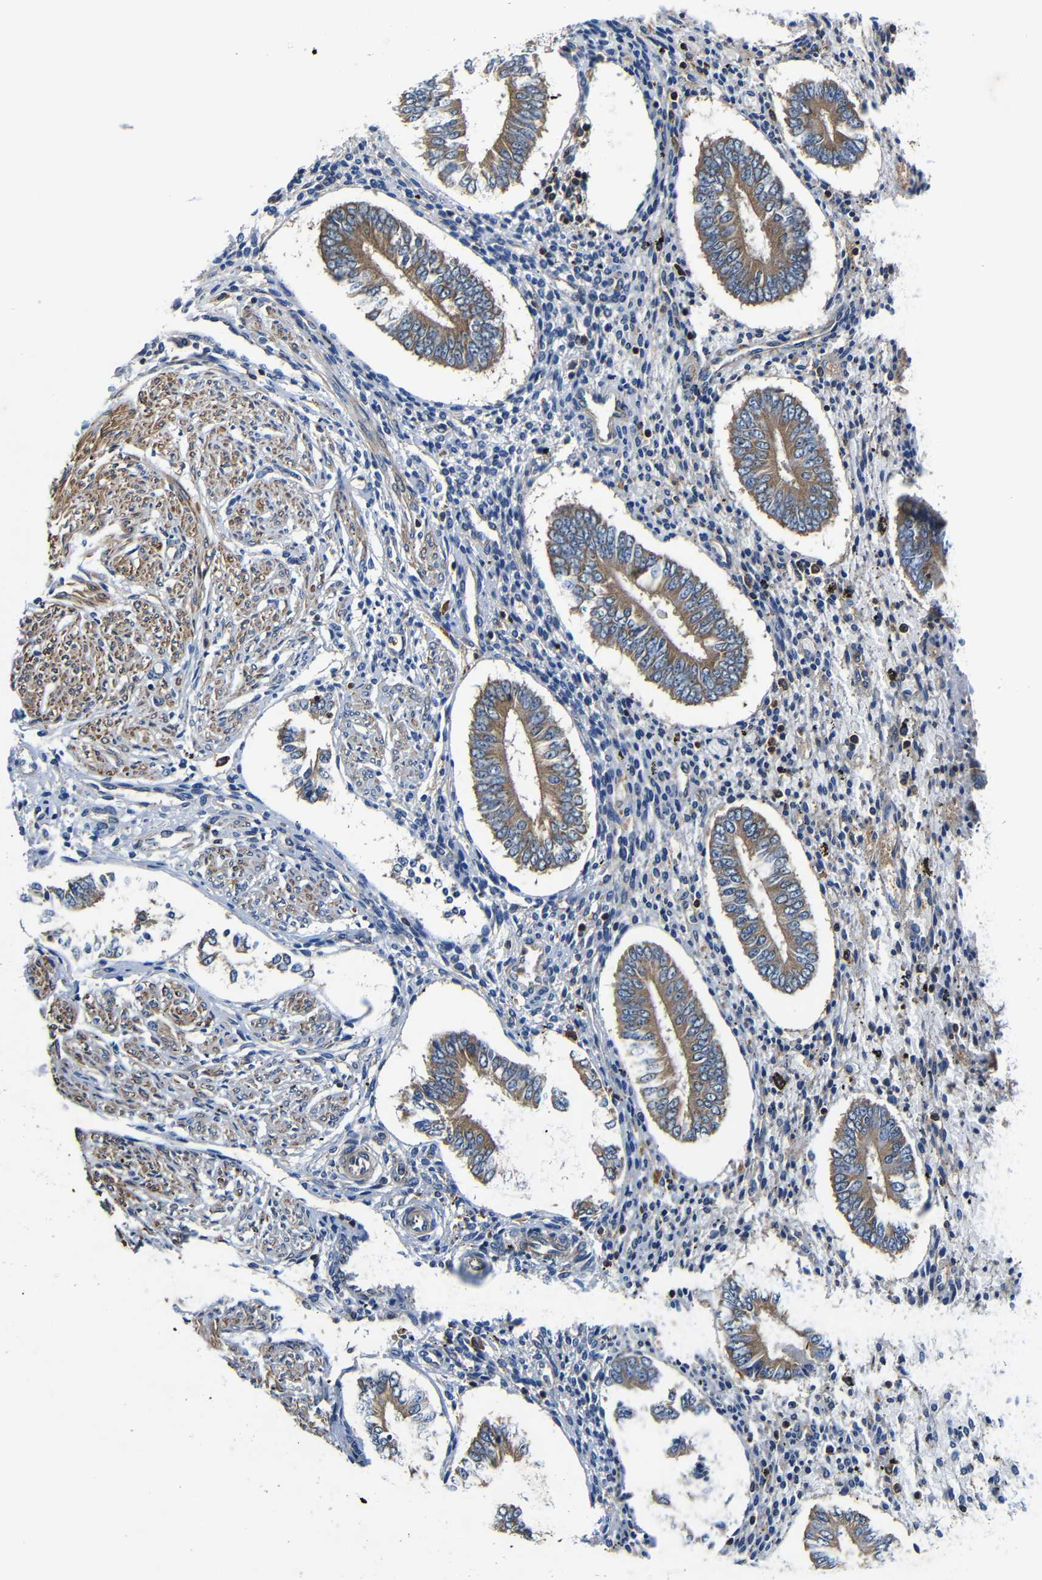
{"staining": {"intensity": "negative", "quantity": "none", "location": "none"}, "tissue": "endometrium", "cell_type": "Cells in endometrial stroma", "image_type": "normal", "snomed": [{"axis": "morphology", "description": "Normal tissue, NOS"}, {"axis": "topography", "description": "Endometrium"}], "caption": "This is a image of immunohistochemistry (IHC) staining of normal endometrium, which shows no expression in cells in endometrial stroma.", "gene": "CNR2", "patient": {"sex": "female", "age": 42}}